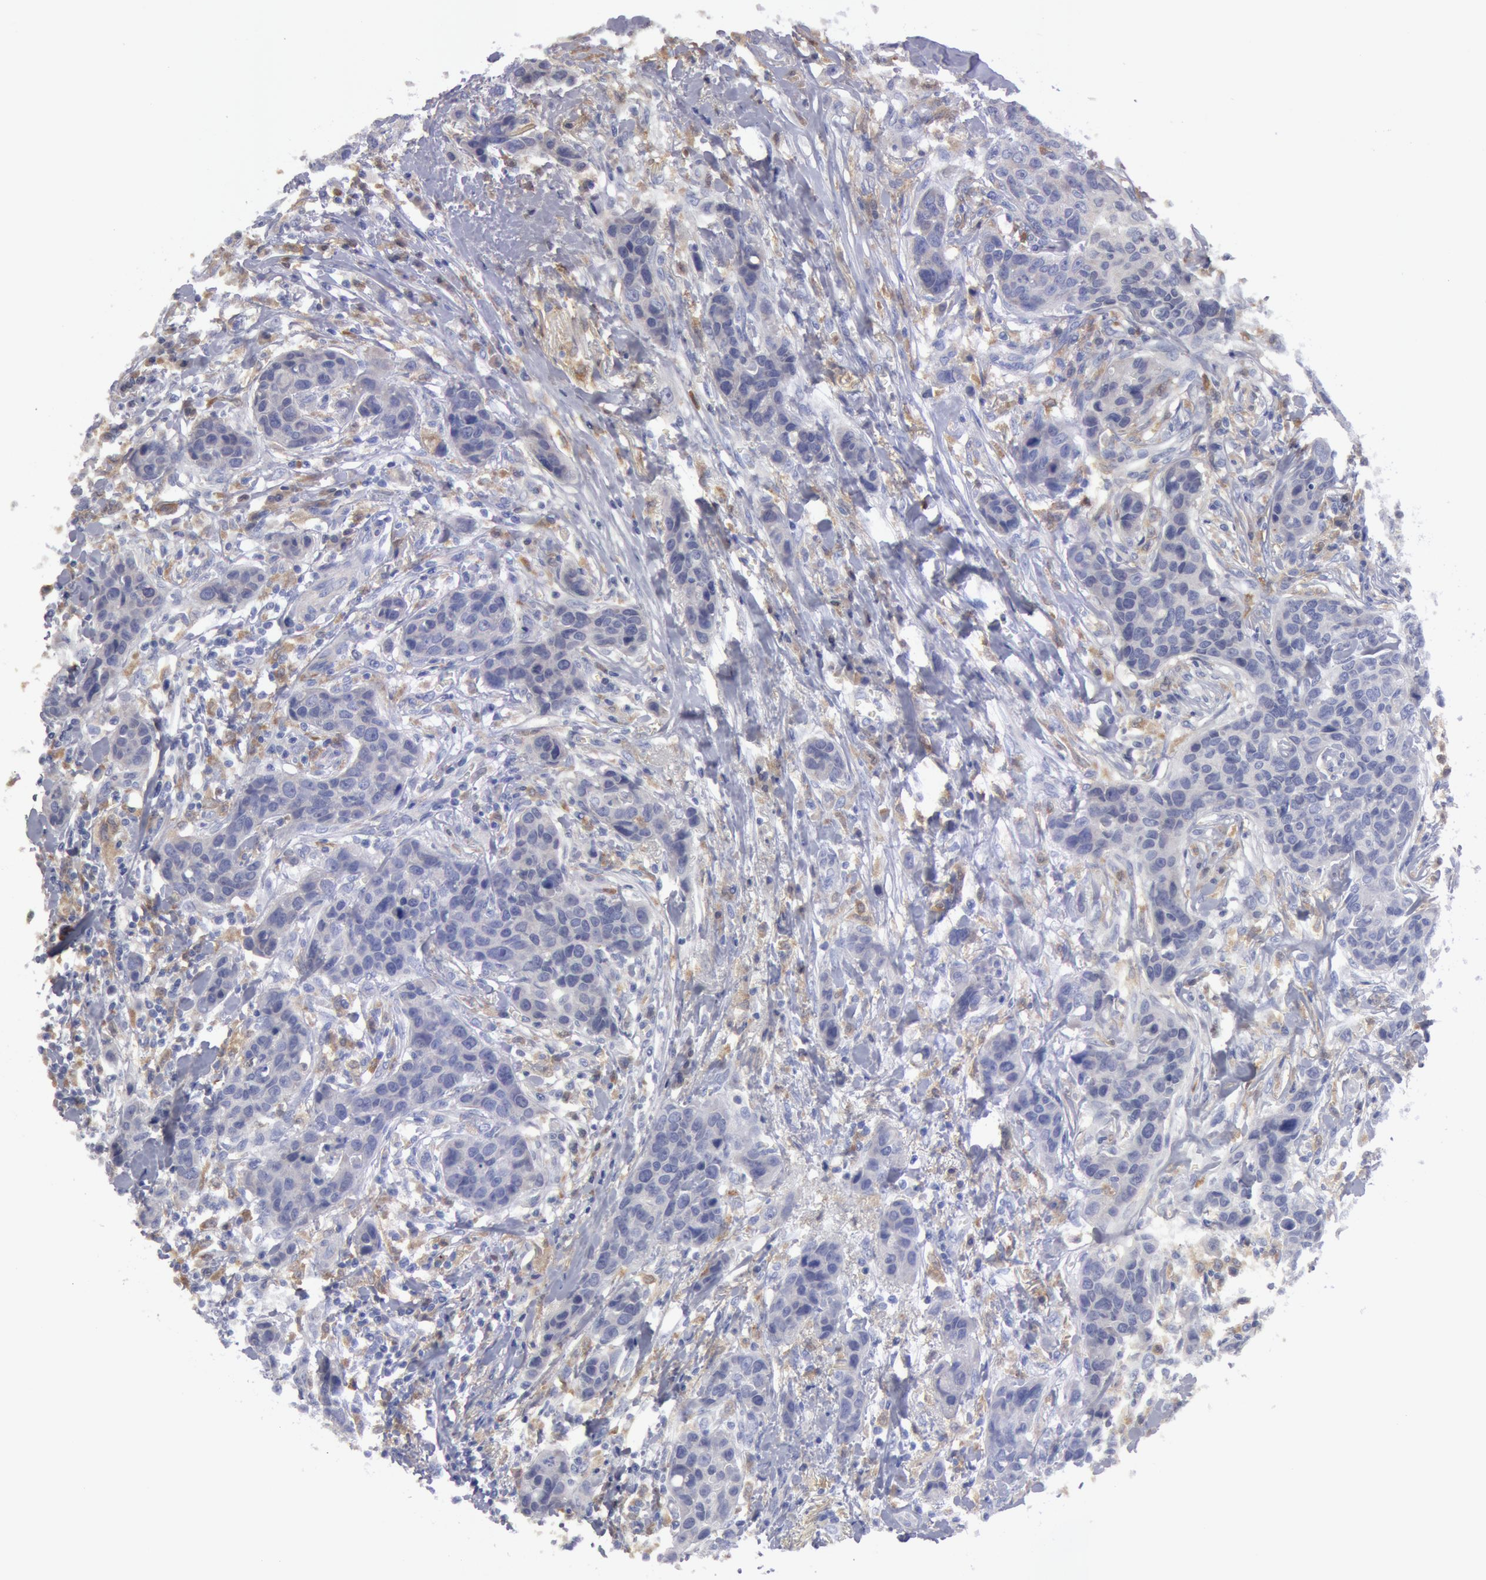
{"staining": {"intensity": "negative", "quantity": "none", "location": "none"}, "tissue": "breast cancer", "cell_type": "Tumor cells", "image_type": "cancer", "snomed": [{"axis": "morphology", "description": "Duct carcinoma"}, {"axis": "topography", "description": "Breast"}], "caption": "Tumor cells show no significant positivity in breast invasive ductal carcinoma.", "gene": "SYK", "patient": {"sex": "female", "age": 91}}